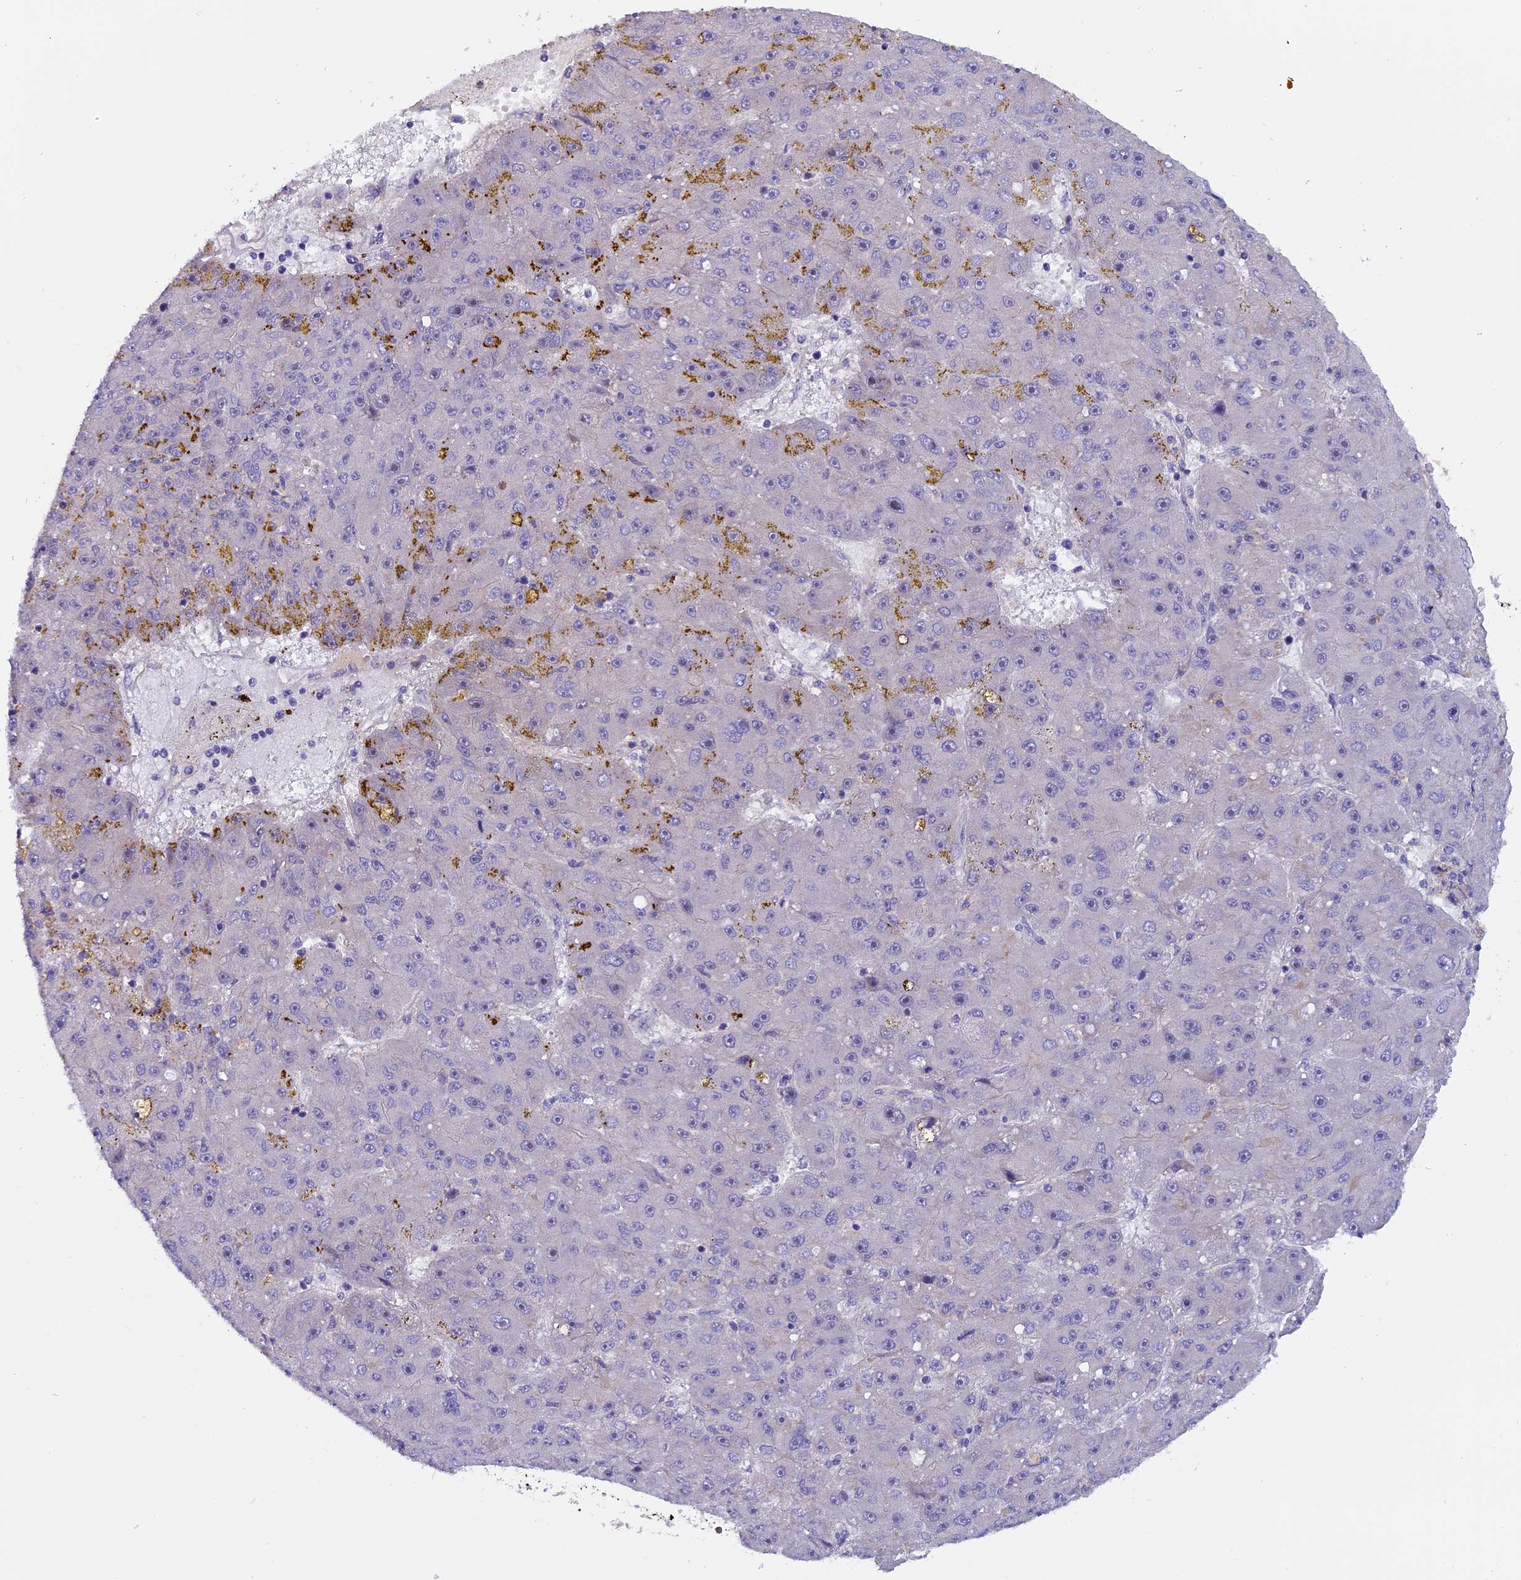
{"staining": {"intensity": "negative", "quantity": "none", "location": "none"}, "tissue": "liver cancer", "cell_type": "Tumor cells", "image_type": "cancer", "snomed": [{"axis": "morphology", "description": "Carcinoma, Hepatocellular, NOS"}, {"axis": "topography", "description": "Liver"}], "caption": "Protein analysis of liver cancer (hepatocellular carcinoma) displays no significant positivity in tumor cells. (DAB (3,3'-diaminobenzidine) immunohistochemistry (IHC), high magnification).", "gene": "CCDC32", "patient": {"sex": "male", "age": 67}}